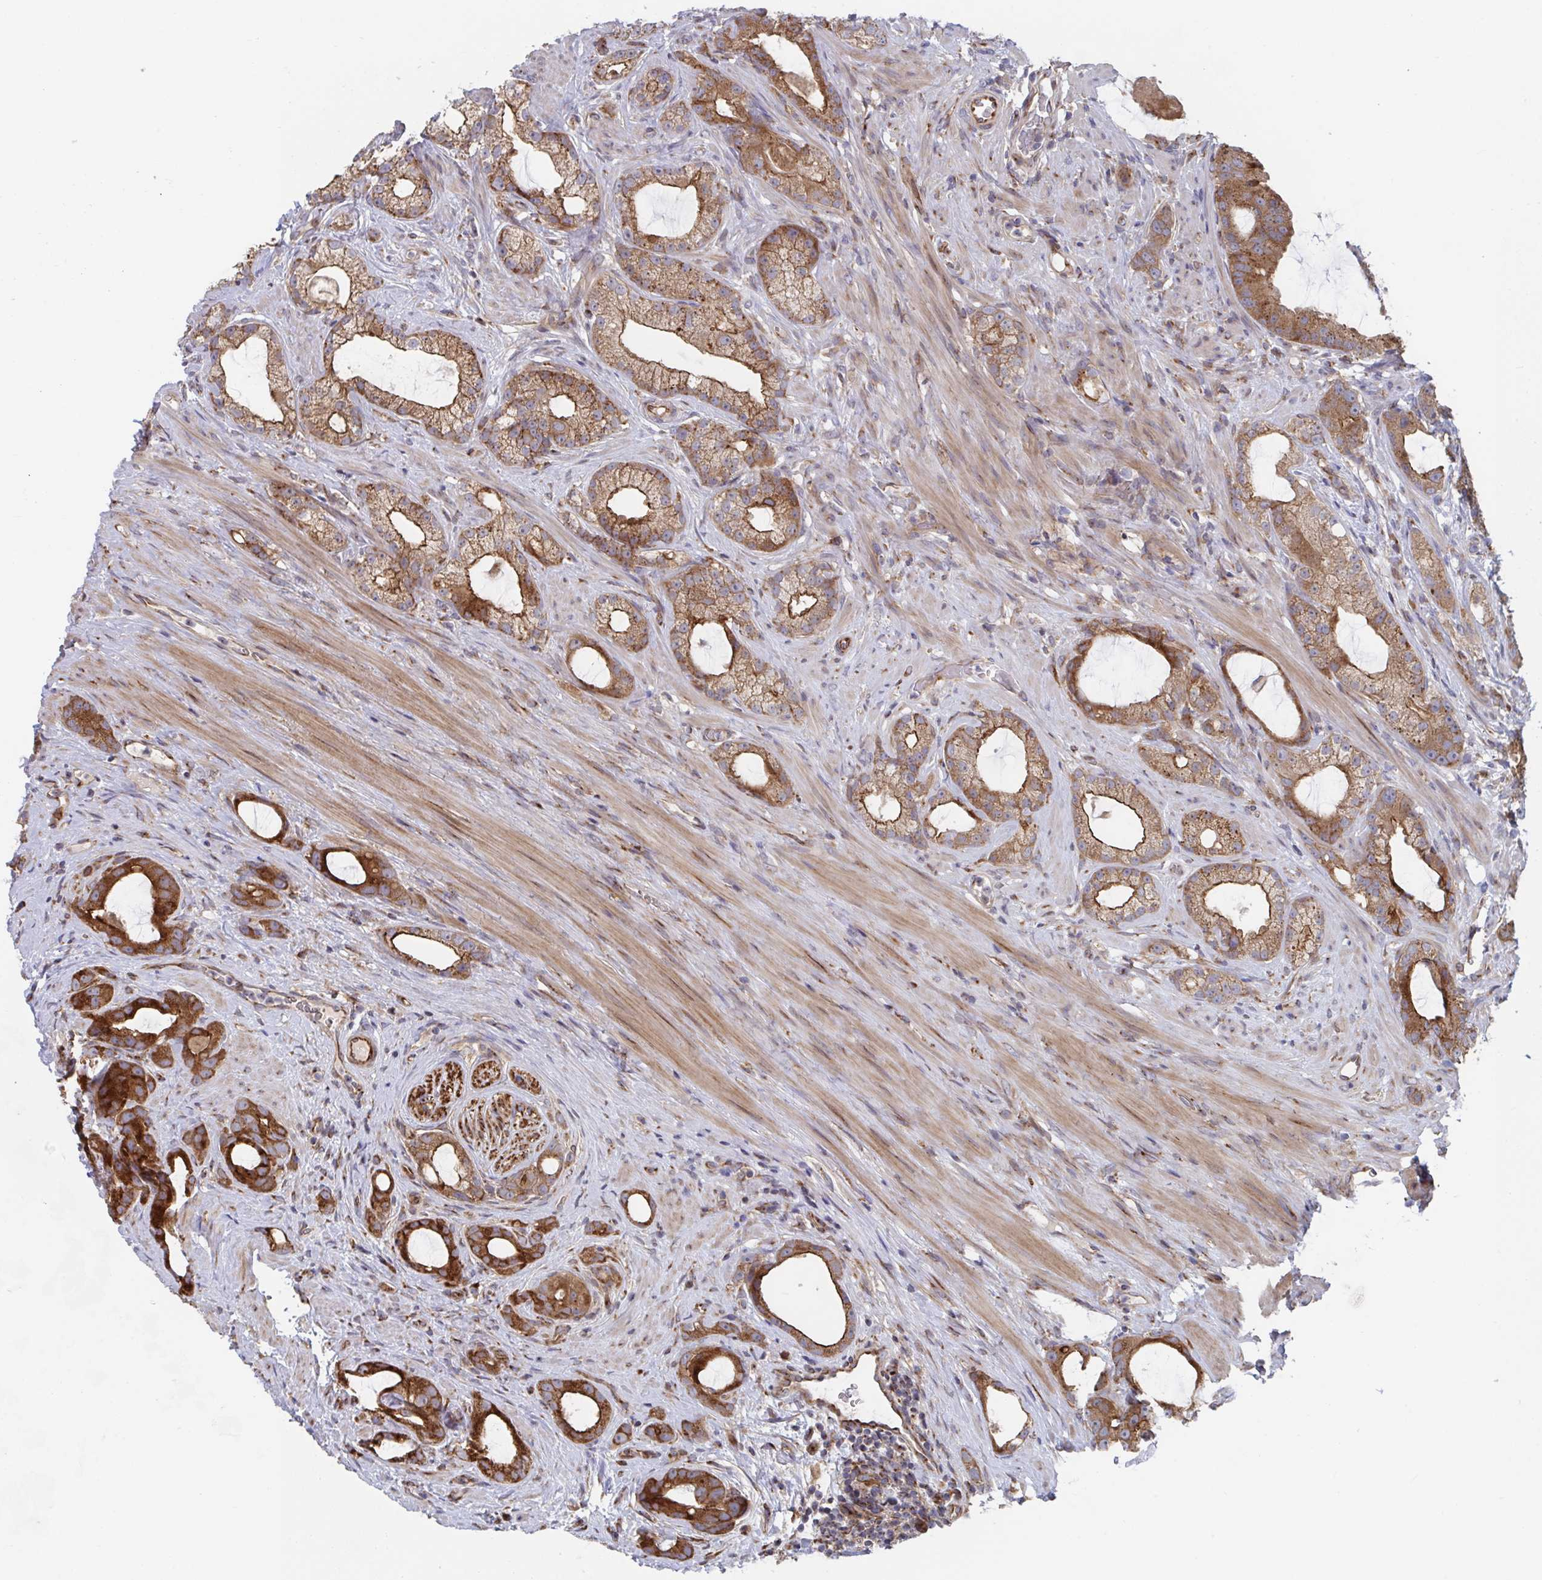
{"staining": {"intensity": "strong", "quantity": ">75%", "location": "cytoplasmic/membranous"}, "tissue": "prostate cancer", "cell_type": "Tumor cells", "image_type": "cancer", "snomed": [{"axis": "morphology", "description": "Adenocarcinoma, High grade"}, {"axis": "topography", "description": "Prostate"}], "caption": "An image of human prostate cancer stained for a protein reveals strong cytoplasmic/membranous brown staining in tumor cells. The staining is performed using DAB brown chromogen to label protein expression. The nuclei are counter-stained blue using hematoxylin.", "gene": "FJX1", "patient": {"sex": "male", "age": 65}}